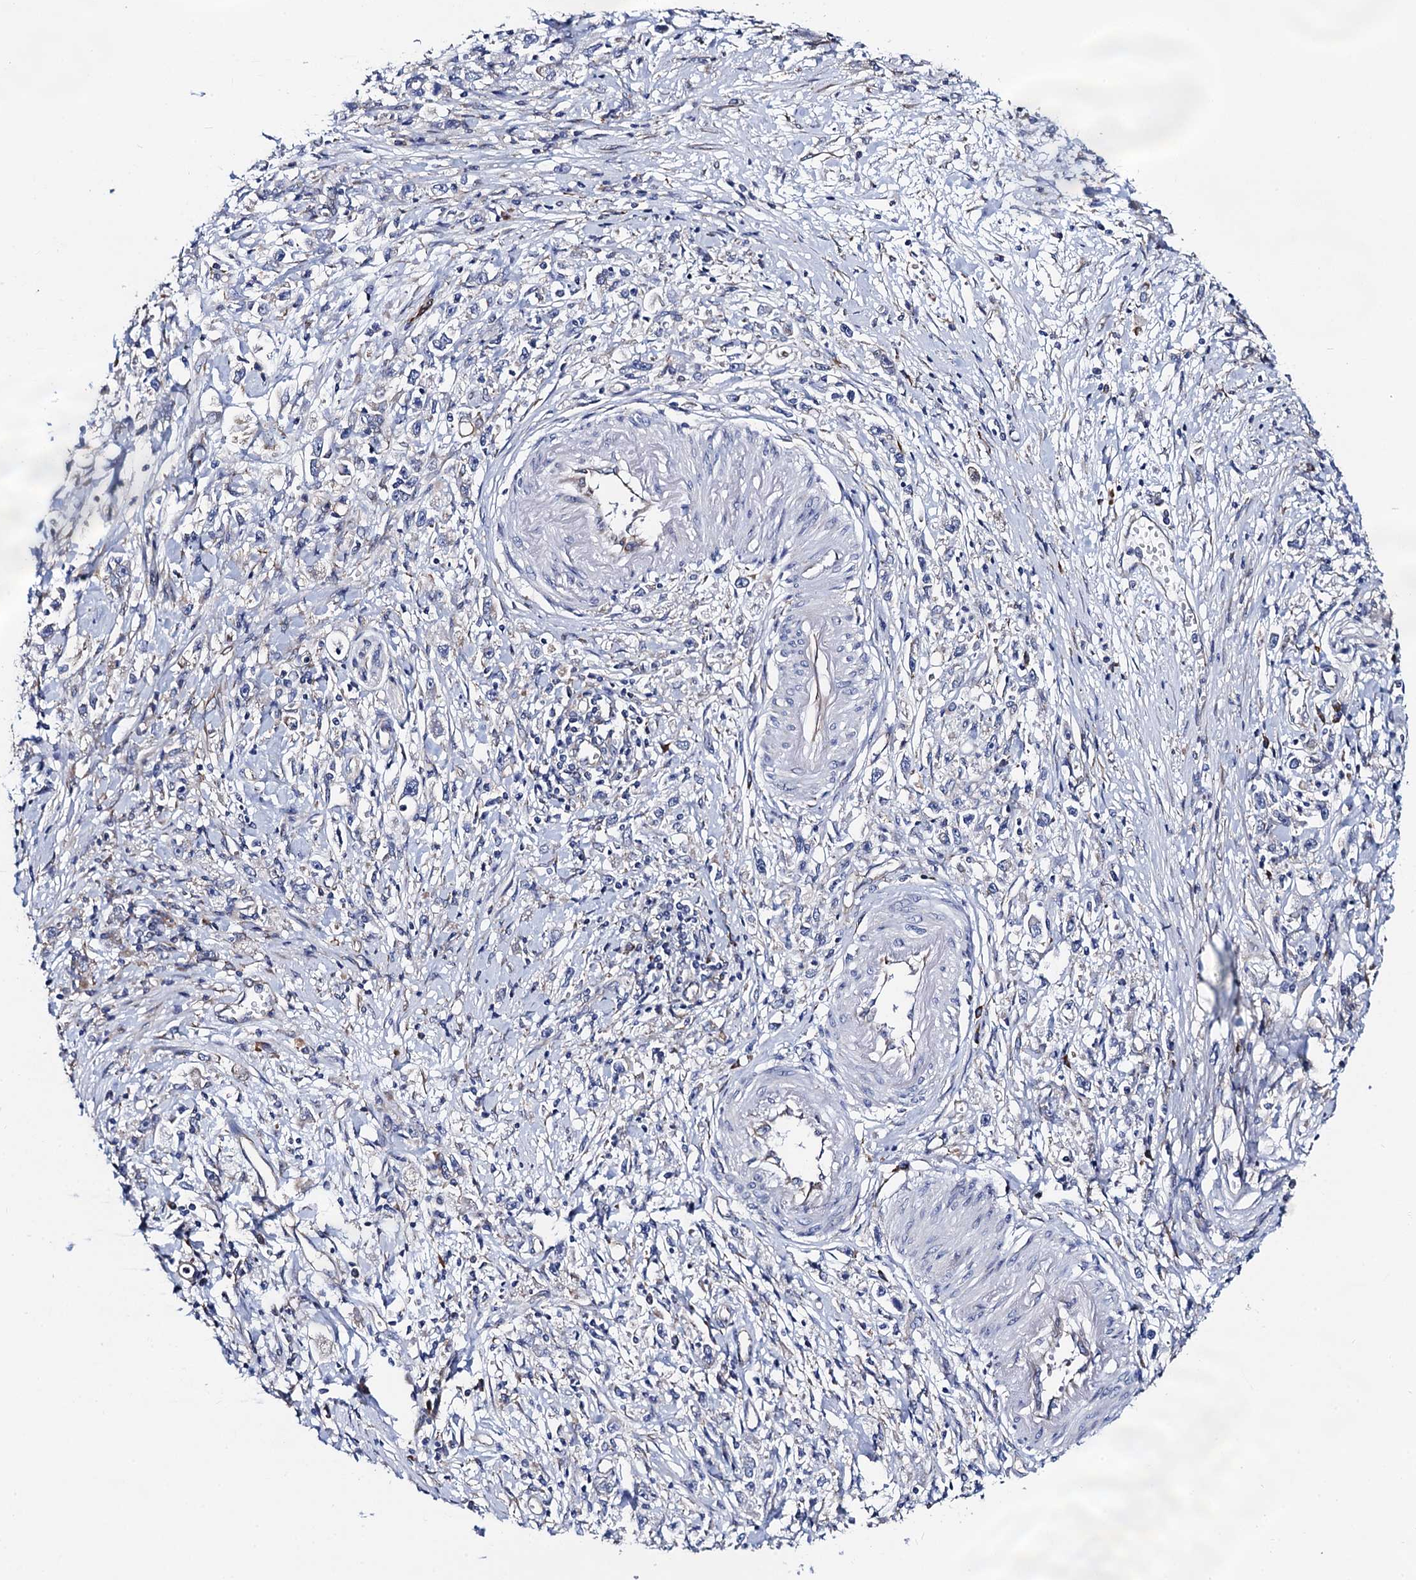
{"staining": {"intensity": "negative", "quantity": "none", "location": "none"}, "tissue": "stomach cancer", "cell_type": "Tumor cells", "image_type": "cancer", "snomed": [{"axis": "morphology", "description": "Adenocarcinoma, NOS"}, {"axis": "topography", "description": "Stomach"}], "caption": "A photomicrograph of human adenocarcinoma (stomach) is negative for staining in tumor cells.", "gene": "PGLS", "patient": {"sex": "female", "age": 59}}